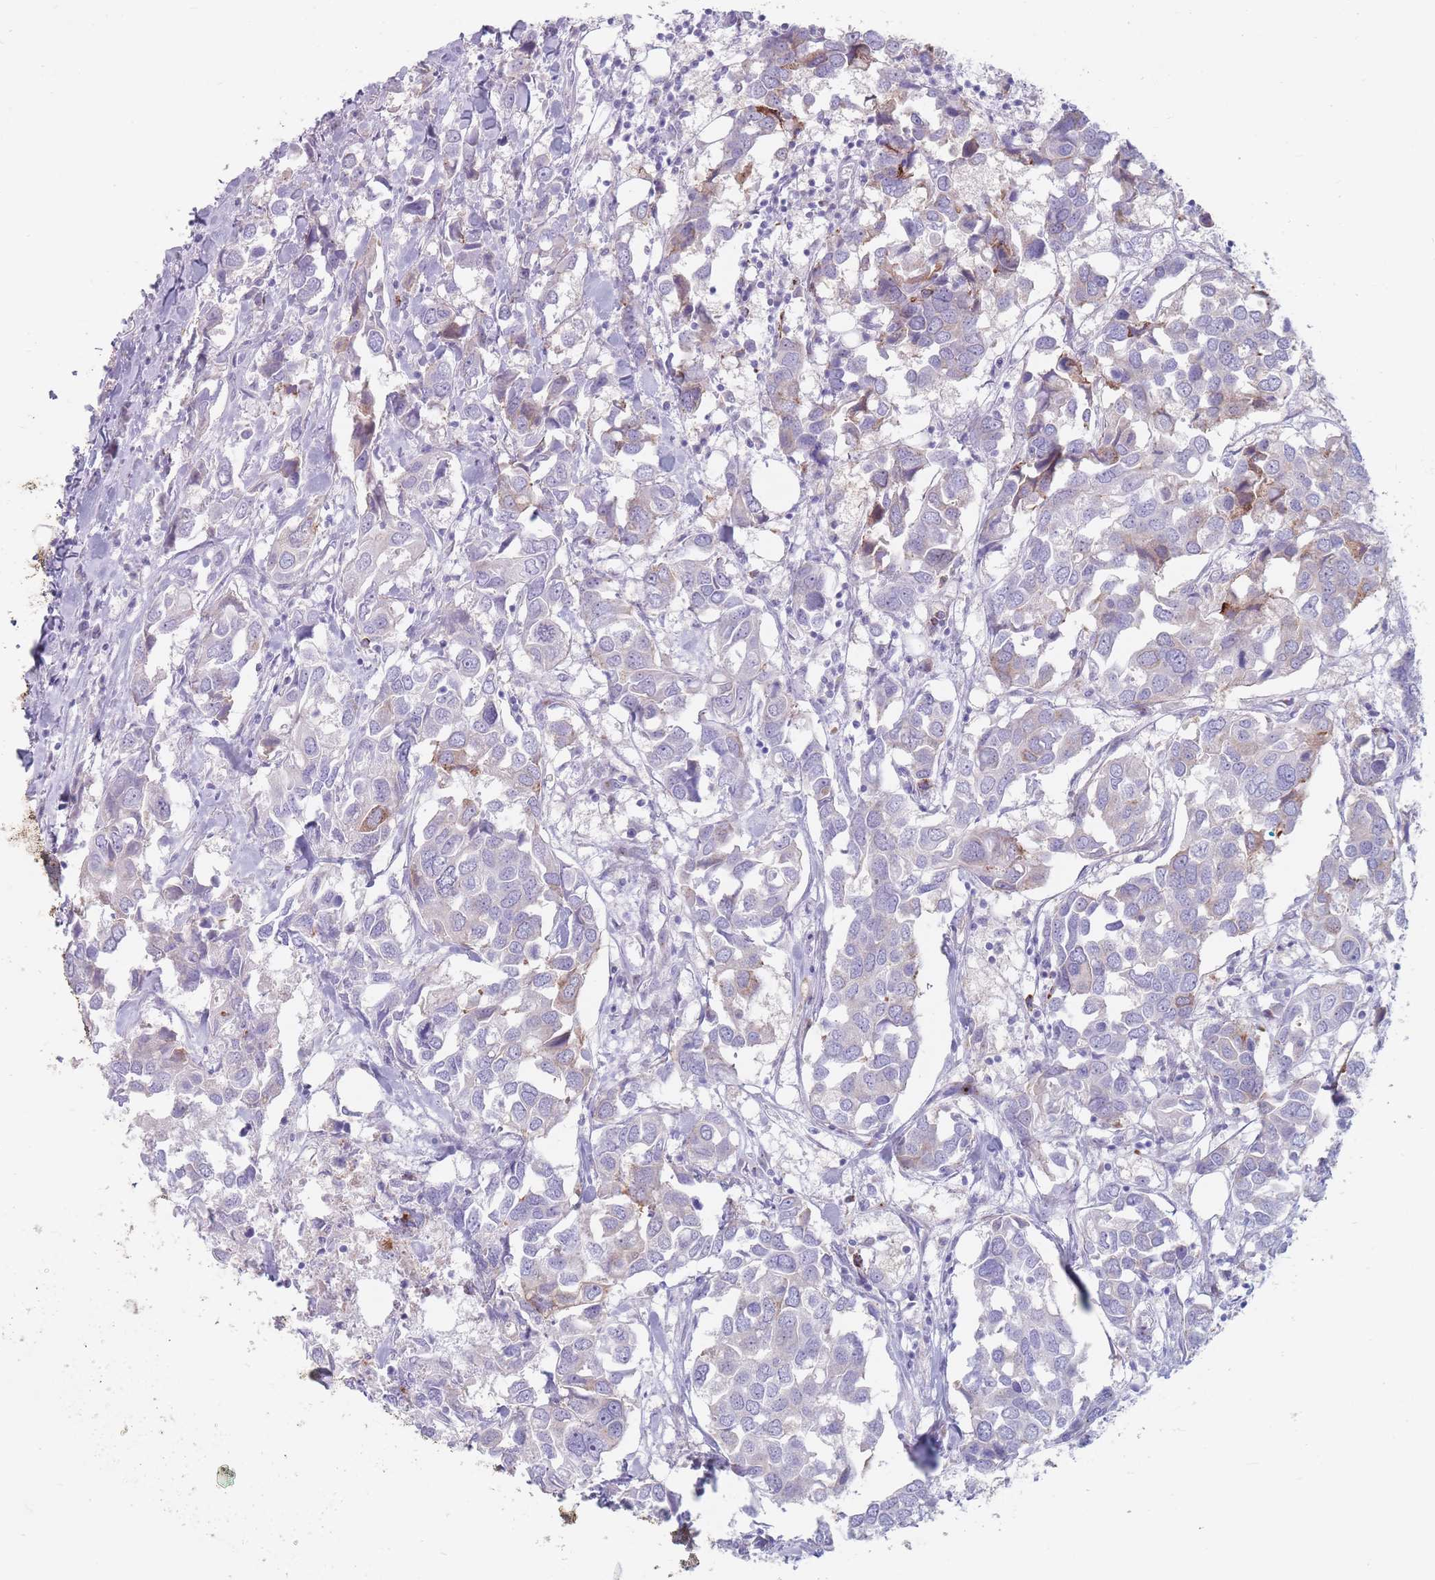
{"staining": {"intensity": "weak", "quantity": "<25%", "location": "cytoplasmic/membranous"}, "tissue": "breast cancer", "cell_type": "Tumor cells", "image_type": "cancer", "snomed": [{"axis": "morphology", "description": "Duct carcinoma"}, {"axis": "topography", "description": "Breast"}], "caption": "An image of human breast infiltrating ductal carcinoma is negative for staining in tumor cells.", "gene": "ST3GAL5", "patient": {"sex": "female", "age": 83}}